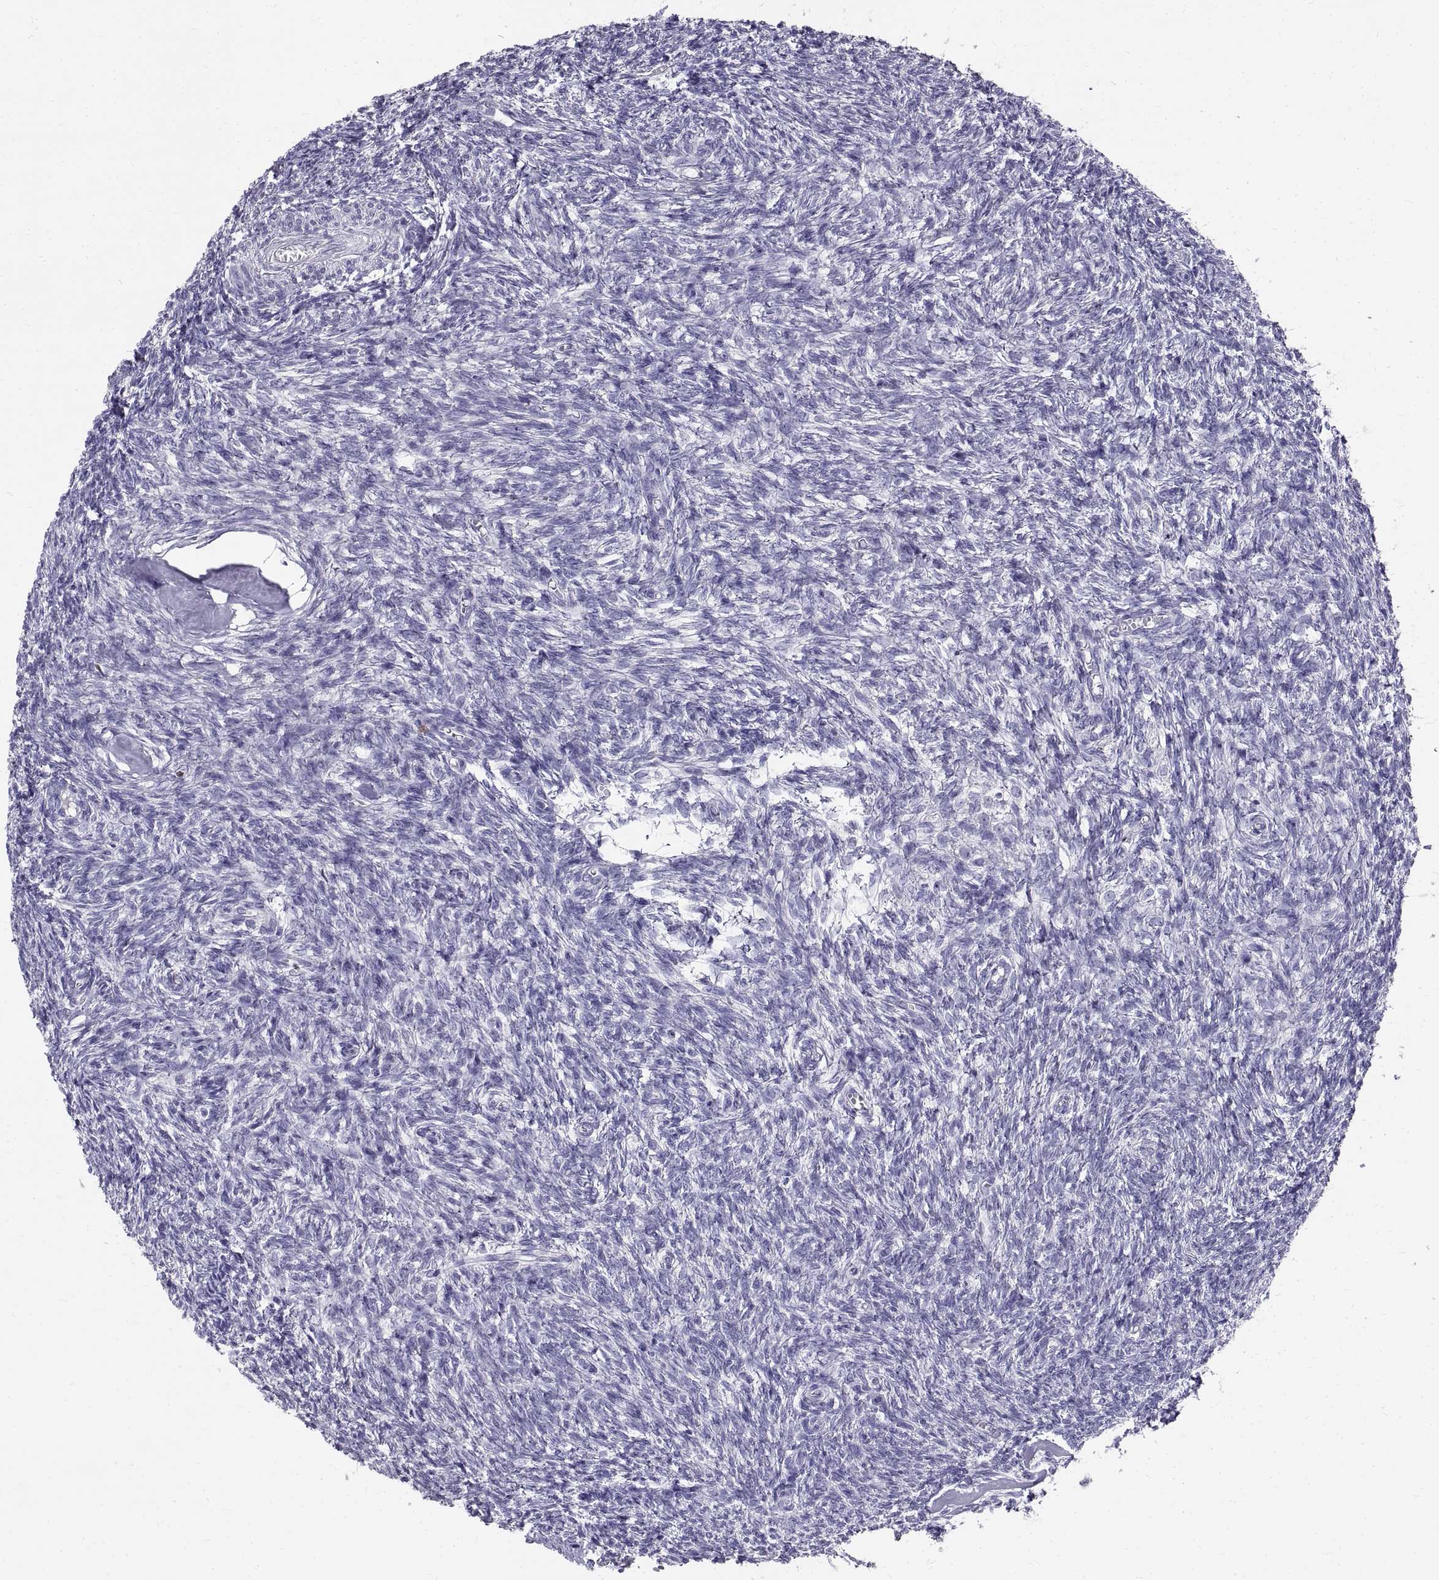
{"staining": {"intensity": "negative", "quantity": "none", "location": "none"}, "tissue": "ovary", "cell_type": "Follicle cells", "image_type": "normal", "snomed": [{"axis": "morphology", "description": "Normal tissue, NOS"}, {"axis": "topography", "description": "Ovary"}], "caption": "The photomicrograph exhibits no significant expression in follicle cells of ovary.", "gene": "GNG12", "patient": {"sex": "female", "age": 43}}